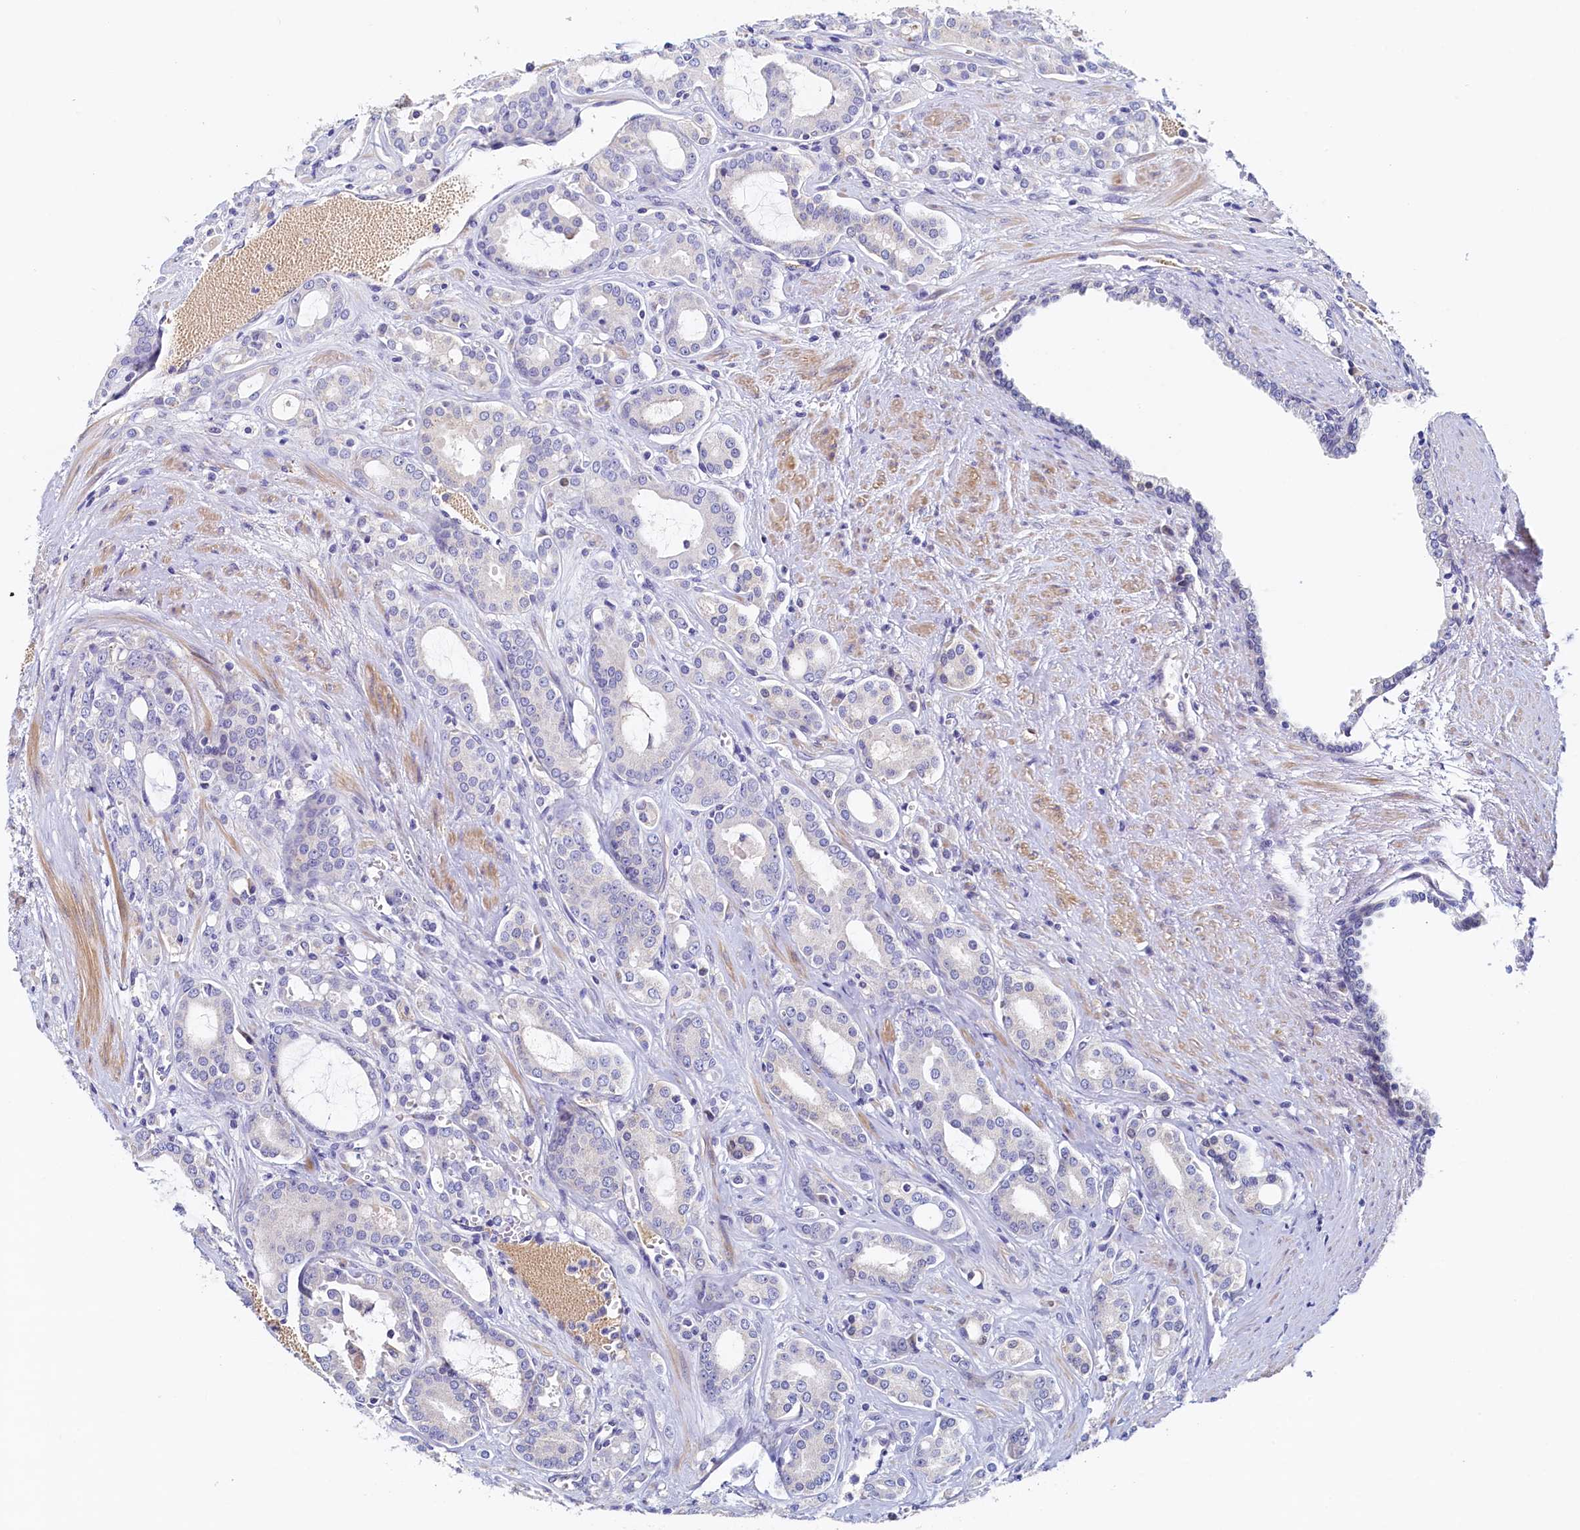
{"staining": {"intensity": "negative", "quantity": "none", "location": "none"}, "tissue": "prostate cancer", "cell_type": "Tumor cells", "image_type": "cancer", "snomed": [{"axis": "morphology", "description": "Adenocarcinoma, High grade"}, {"axis": "topography", "description": "Prostate"}], "caption": "This is an immunohistochemistry image of human prostate cancer (high-grade adenocarcinoma). There is no positivity in tumor cells.", "gene": "DTD1", "patient": {"sex": "male", "age": 72}}